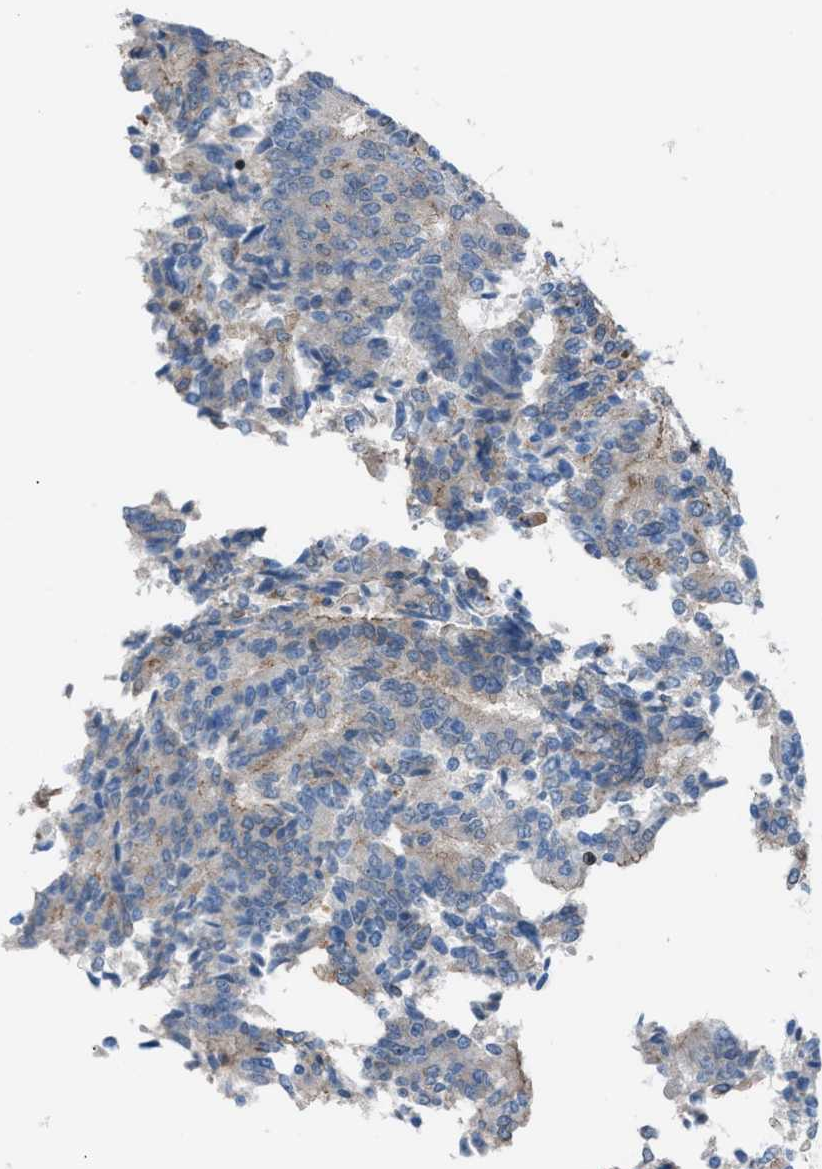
{"staining": {"intensity": "weak", "quantity": "<25%", "location": "cytoplasmic/membranous"}, "tissue": "prostate cancer", "cell_type": "Tumor cells", "image_type": "cancer", "snomed": [{"axis": "morphology", "description": "Normal tissue, NOS"}, {"axis": "morphology", "description": "Adenocarcinoma, High grade"}, {"axis": "topography", "description": "Prostate"}, {"axis": "topography", "description": "Seminal veicle"}], "caption": "Photomicrograph shows no significant protein positivity in tumor cells of prostate cancer (high-grade adenocarcinoma).", "gene": "DYRK1A", "patient": {"sex": "male", "age": 55}}